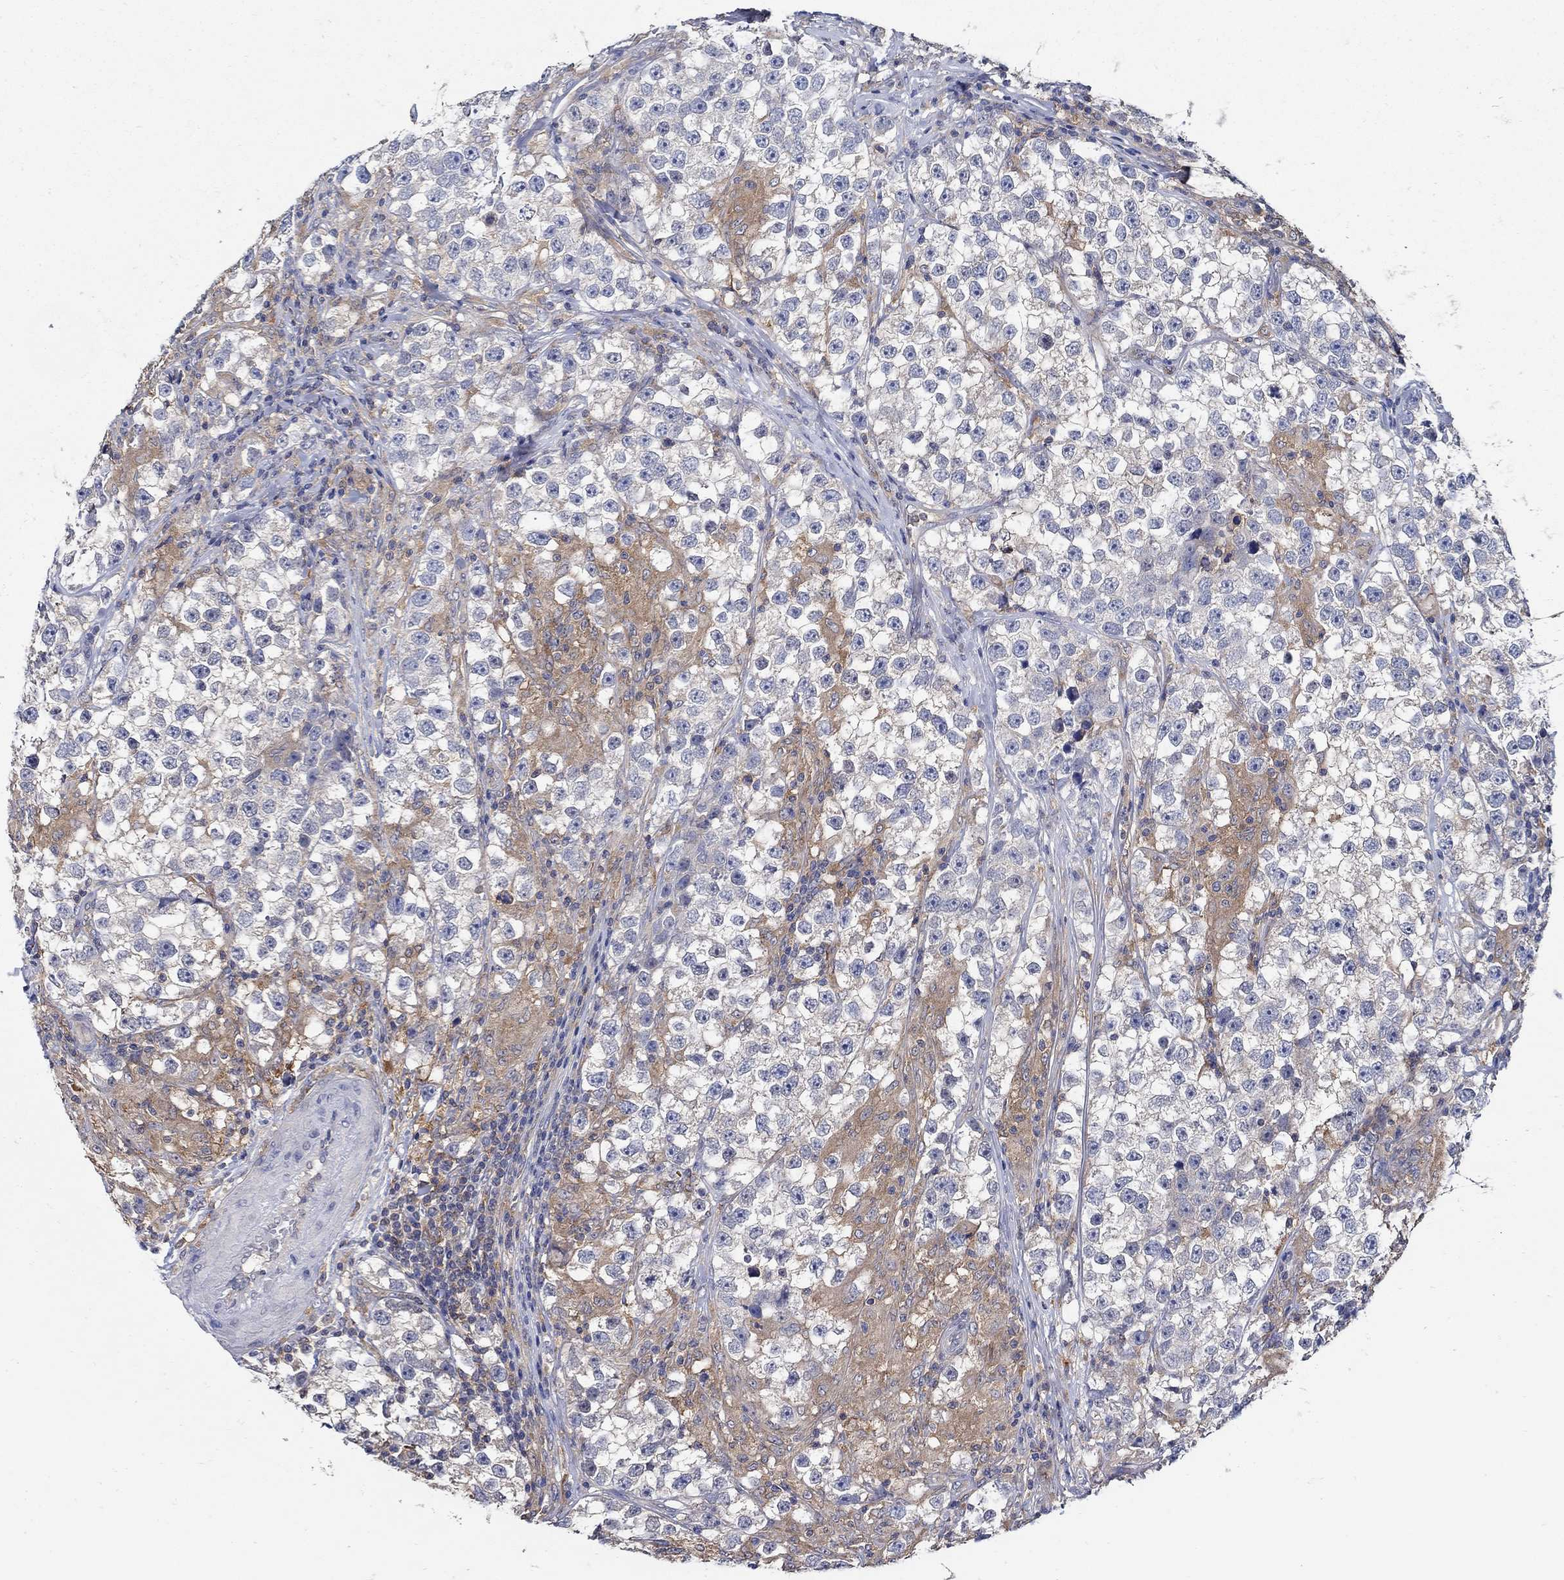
{"staining": {"intensity": "negative", "quantity": "none", "location": "none"}, "tissue": "testis cancer", "cell_type": "Tumor cells", "image_type": "cancer", "snomed": [{"axis": "morphology", "description": "Seminoma, NOS"}, {"axis": "topography", "description": "Testis"}], "caption": "Protein analysis of testis cancer (seminoma) demonstrates no significant staining in tumor cells.", "gene": "MTHFR", "patient": {"sex": "male", "age": 46}}